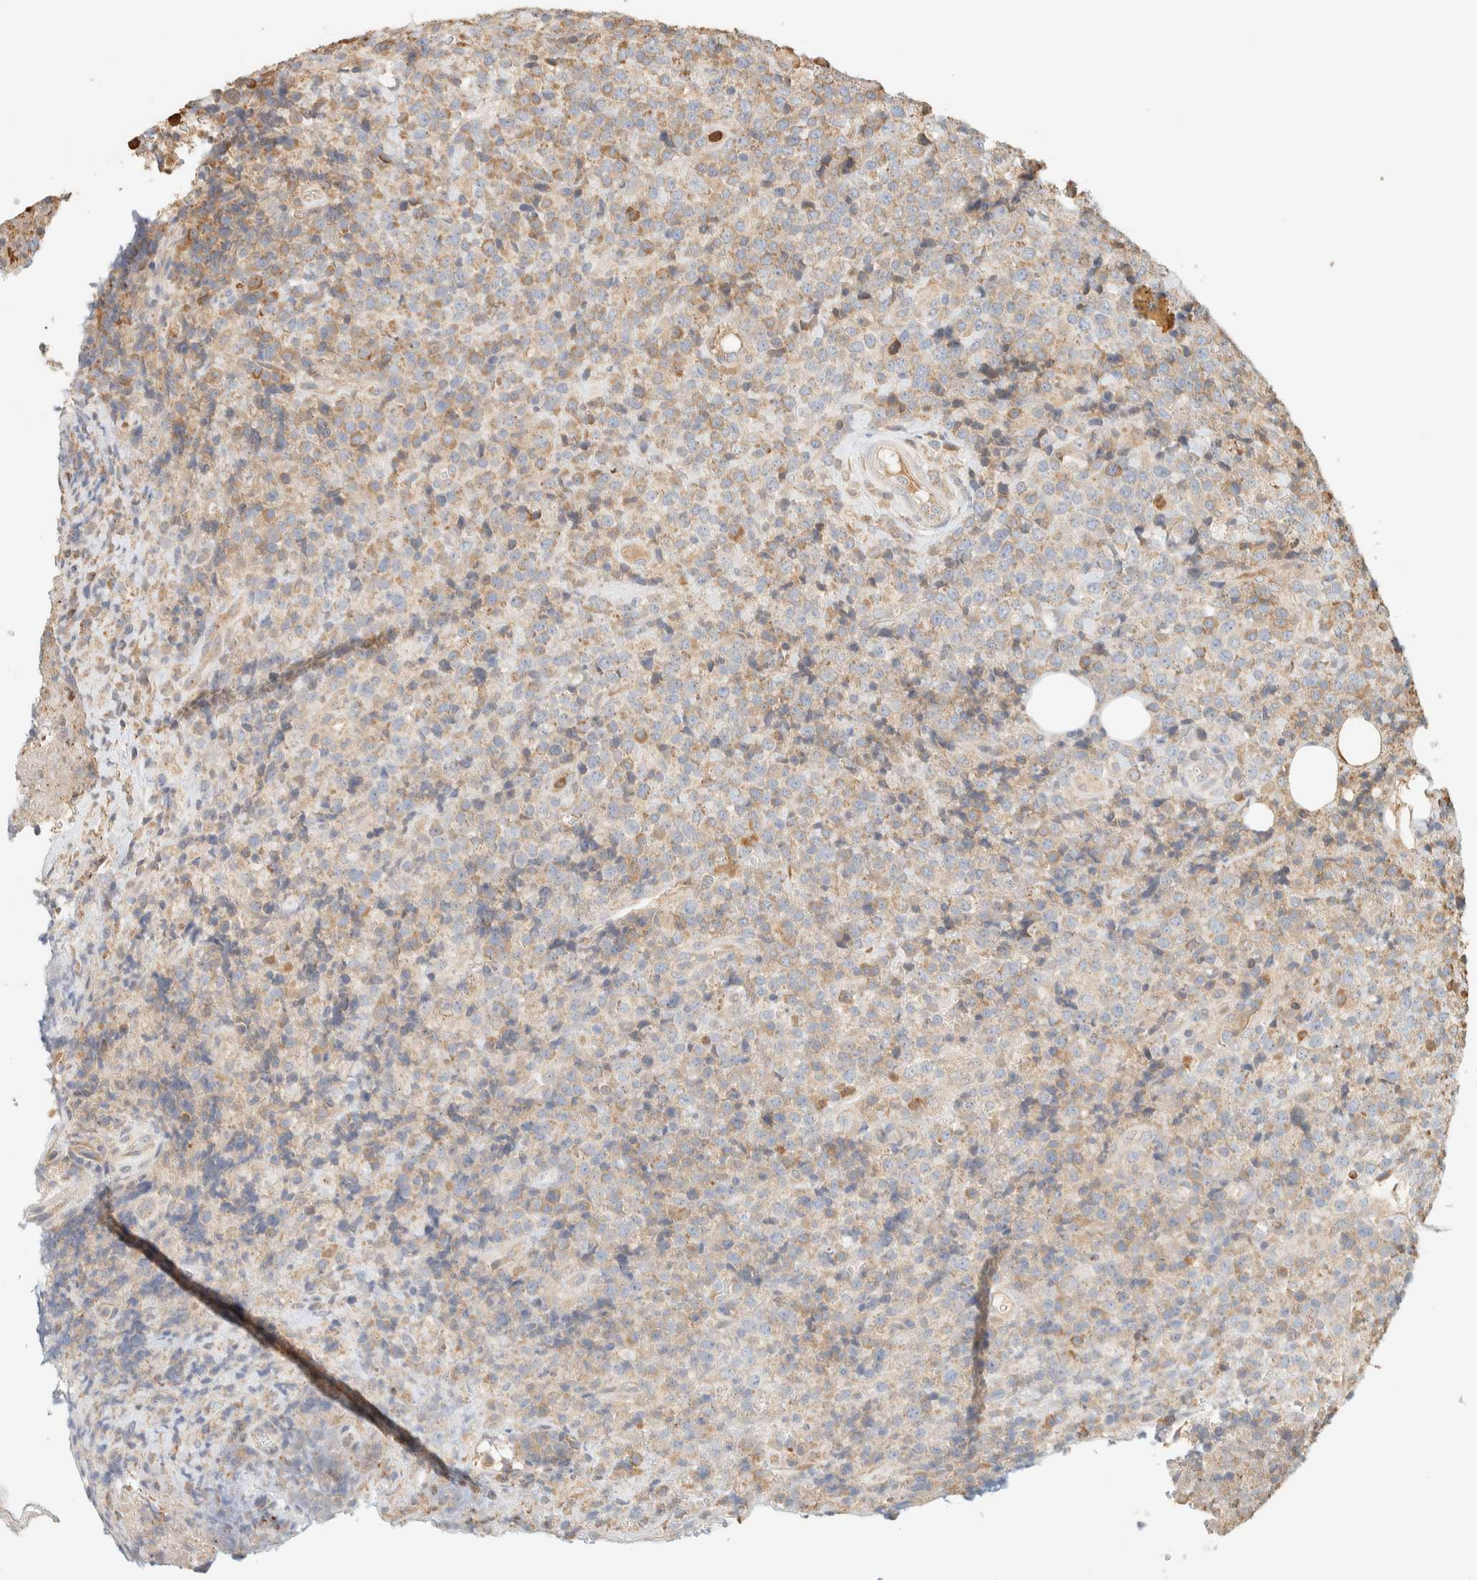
{"staining": {"intensity": "weak", "quantity": "<25%", "location": "cytoplasmic/membranous"}, "tissue": "lymphoma", "cell_type": "Tumor cells", "image_type": "cancer", "snomed": [{"axis": "morphology", "description": "Malignant lymphoma, non-Hodgkin's type, High grade"}, {"axis": "topography", "description": "Lymph node"}], "caption": "Tumor cells show no significant staining in lymphoma.", "gene": "TTC3", "patient": {"sex": "male", "age": 13}}